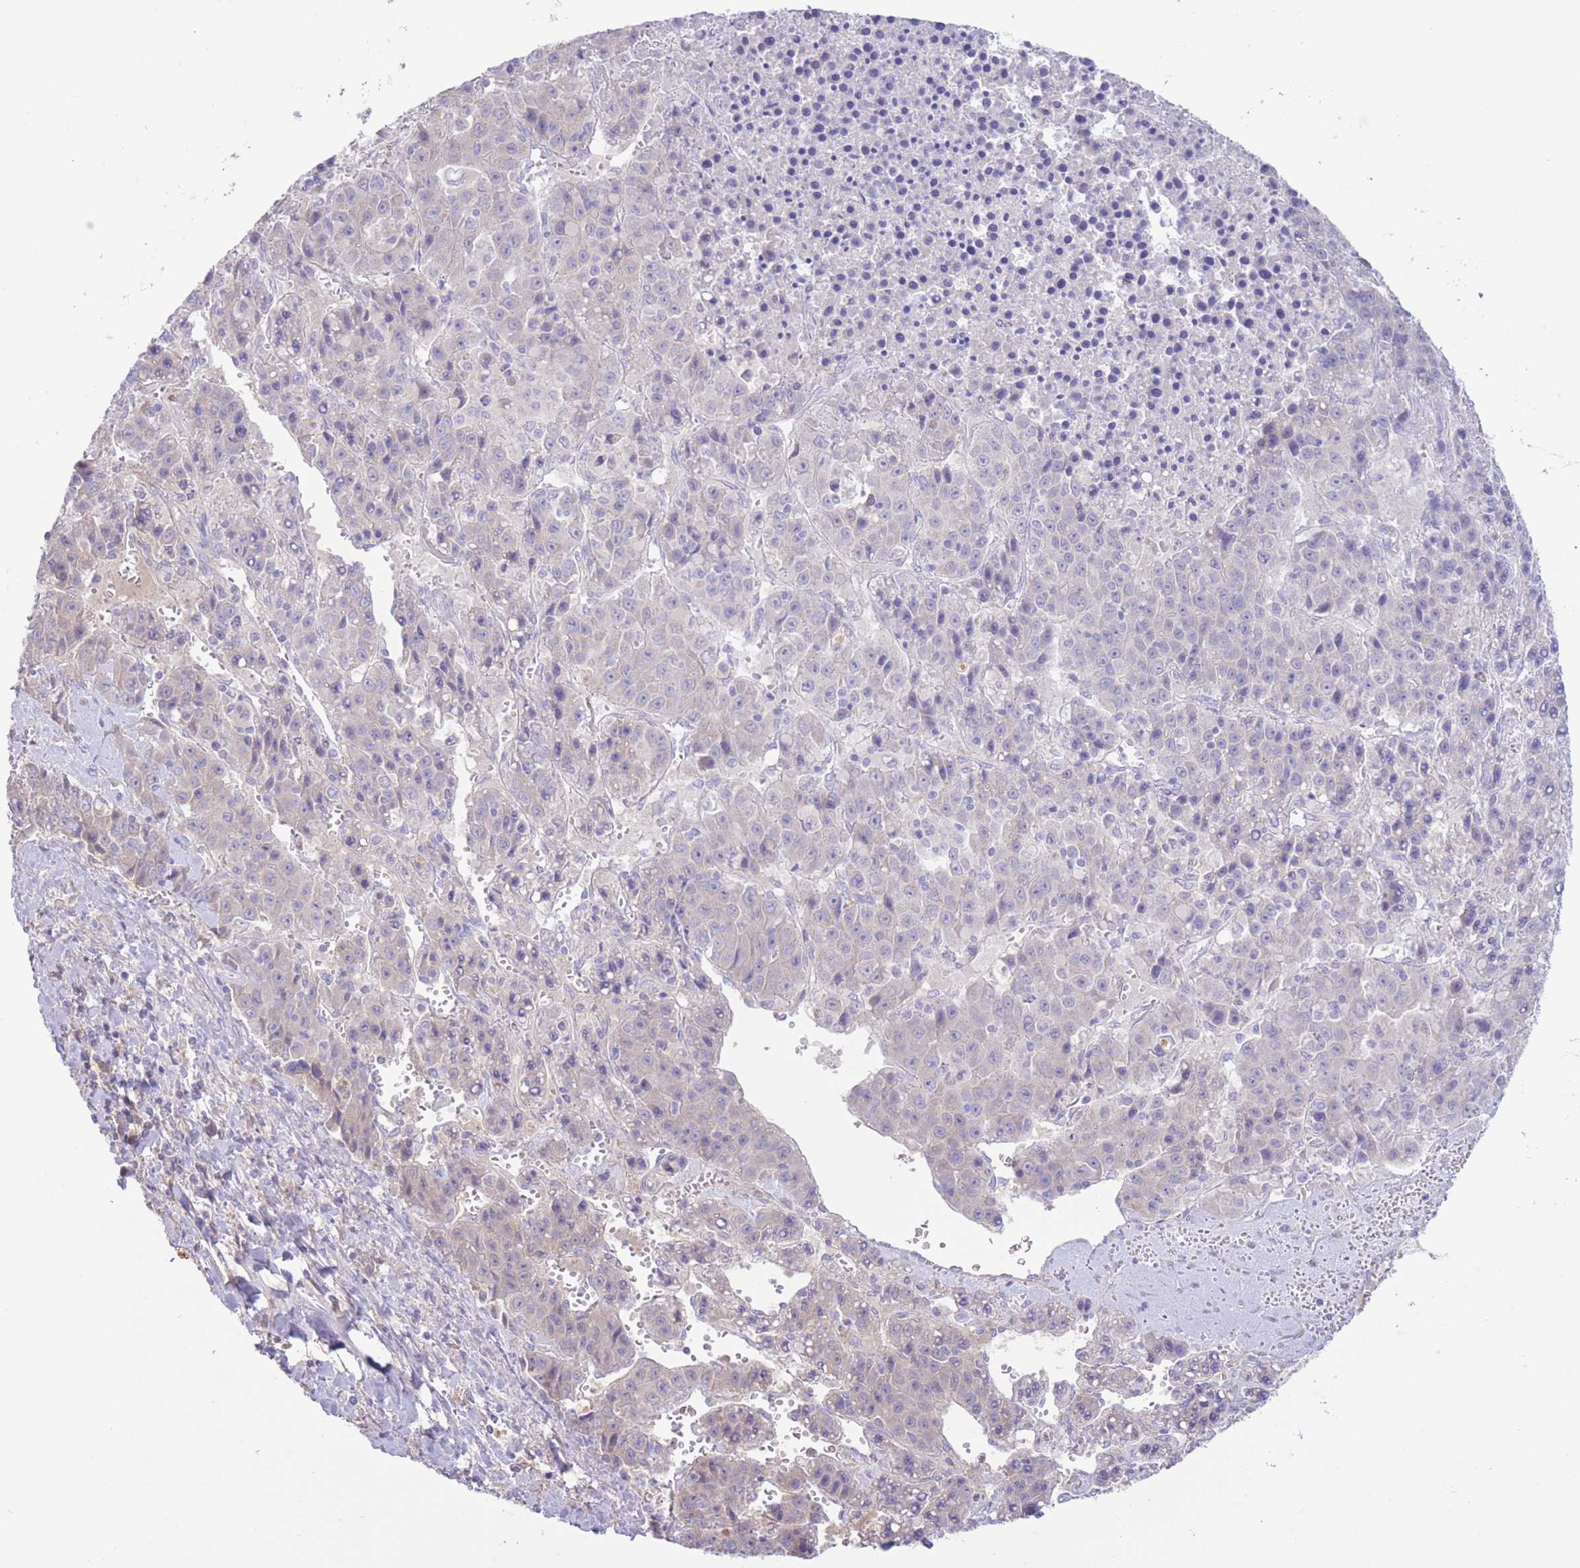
{"staining": {"intensity": "weak", "quantity": "<25%", "location": "cytoplasmic/membranous"}, "tissue": "liver cancer", "cell_type": "Tumor cells", "image_type": "cancer", "snomed": [{"axis": "morphology", "description": "Carcinoma, Hepatocellular, NOS"}, {"axis": "topography", "description": "Liver"}], "caption": "IHC micrograph of liver cancer stained for a protein (brown), which displays no positivity in tumor cells. (DAB immunohistochemistry (IHC) with hematoxylin counter stain).", "gene": "FAH", "patient": {"sex": "female", "age": 53}}